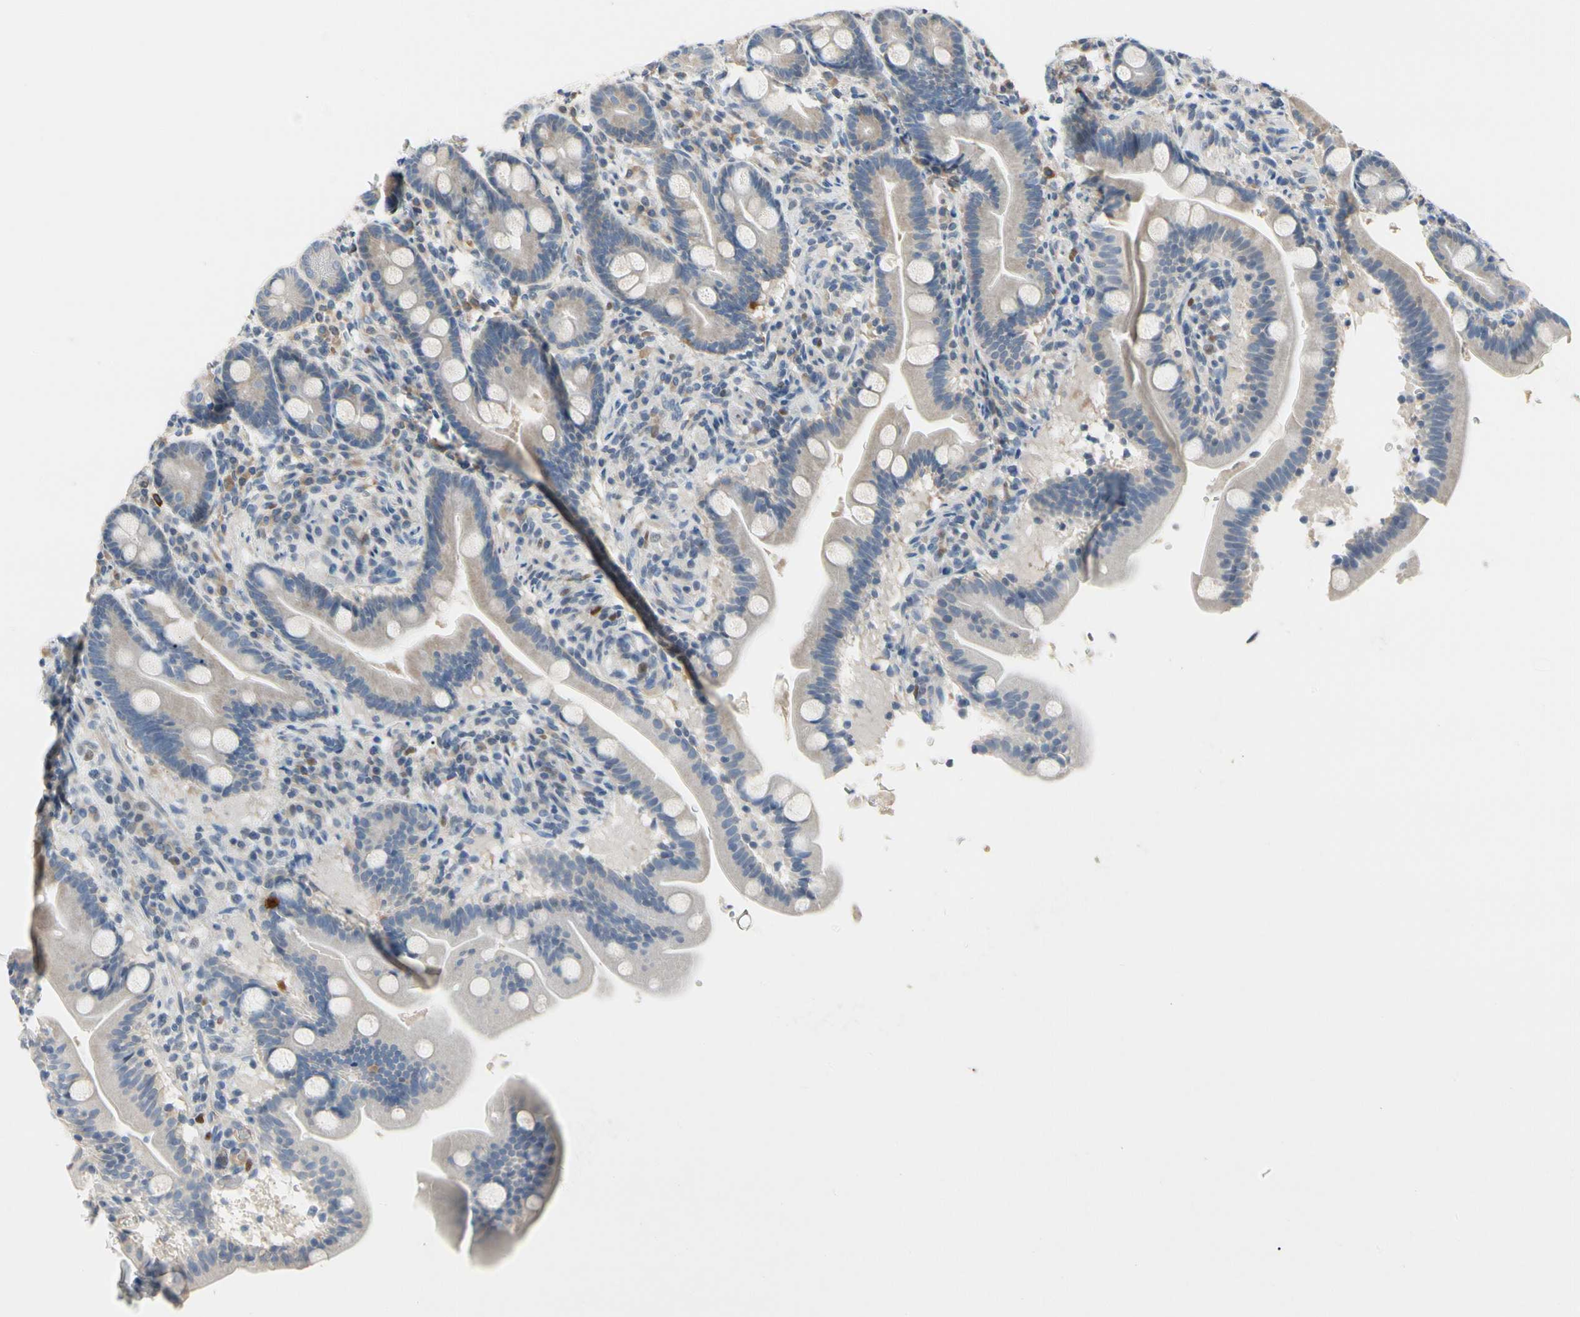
{"staining": {"intensity": "negative", "quantity": "none", "location": "none"}, "tissue": "duodenum", "cell_type": "Glandular cells", "image_type": "normal", "snomed": [{"axis": "morphology", "description": "Normal tissue, NOS"}, {"axis": "topography", "description": "Duodenum"}], "caption": "Immunohistochemistry (IHC) of benign duodenum displays no positivity in glandular cells. Nuclei are stained in blue.", "gene": "ECRG4", "patient": {"sex": "male", "age": 54}}